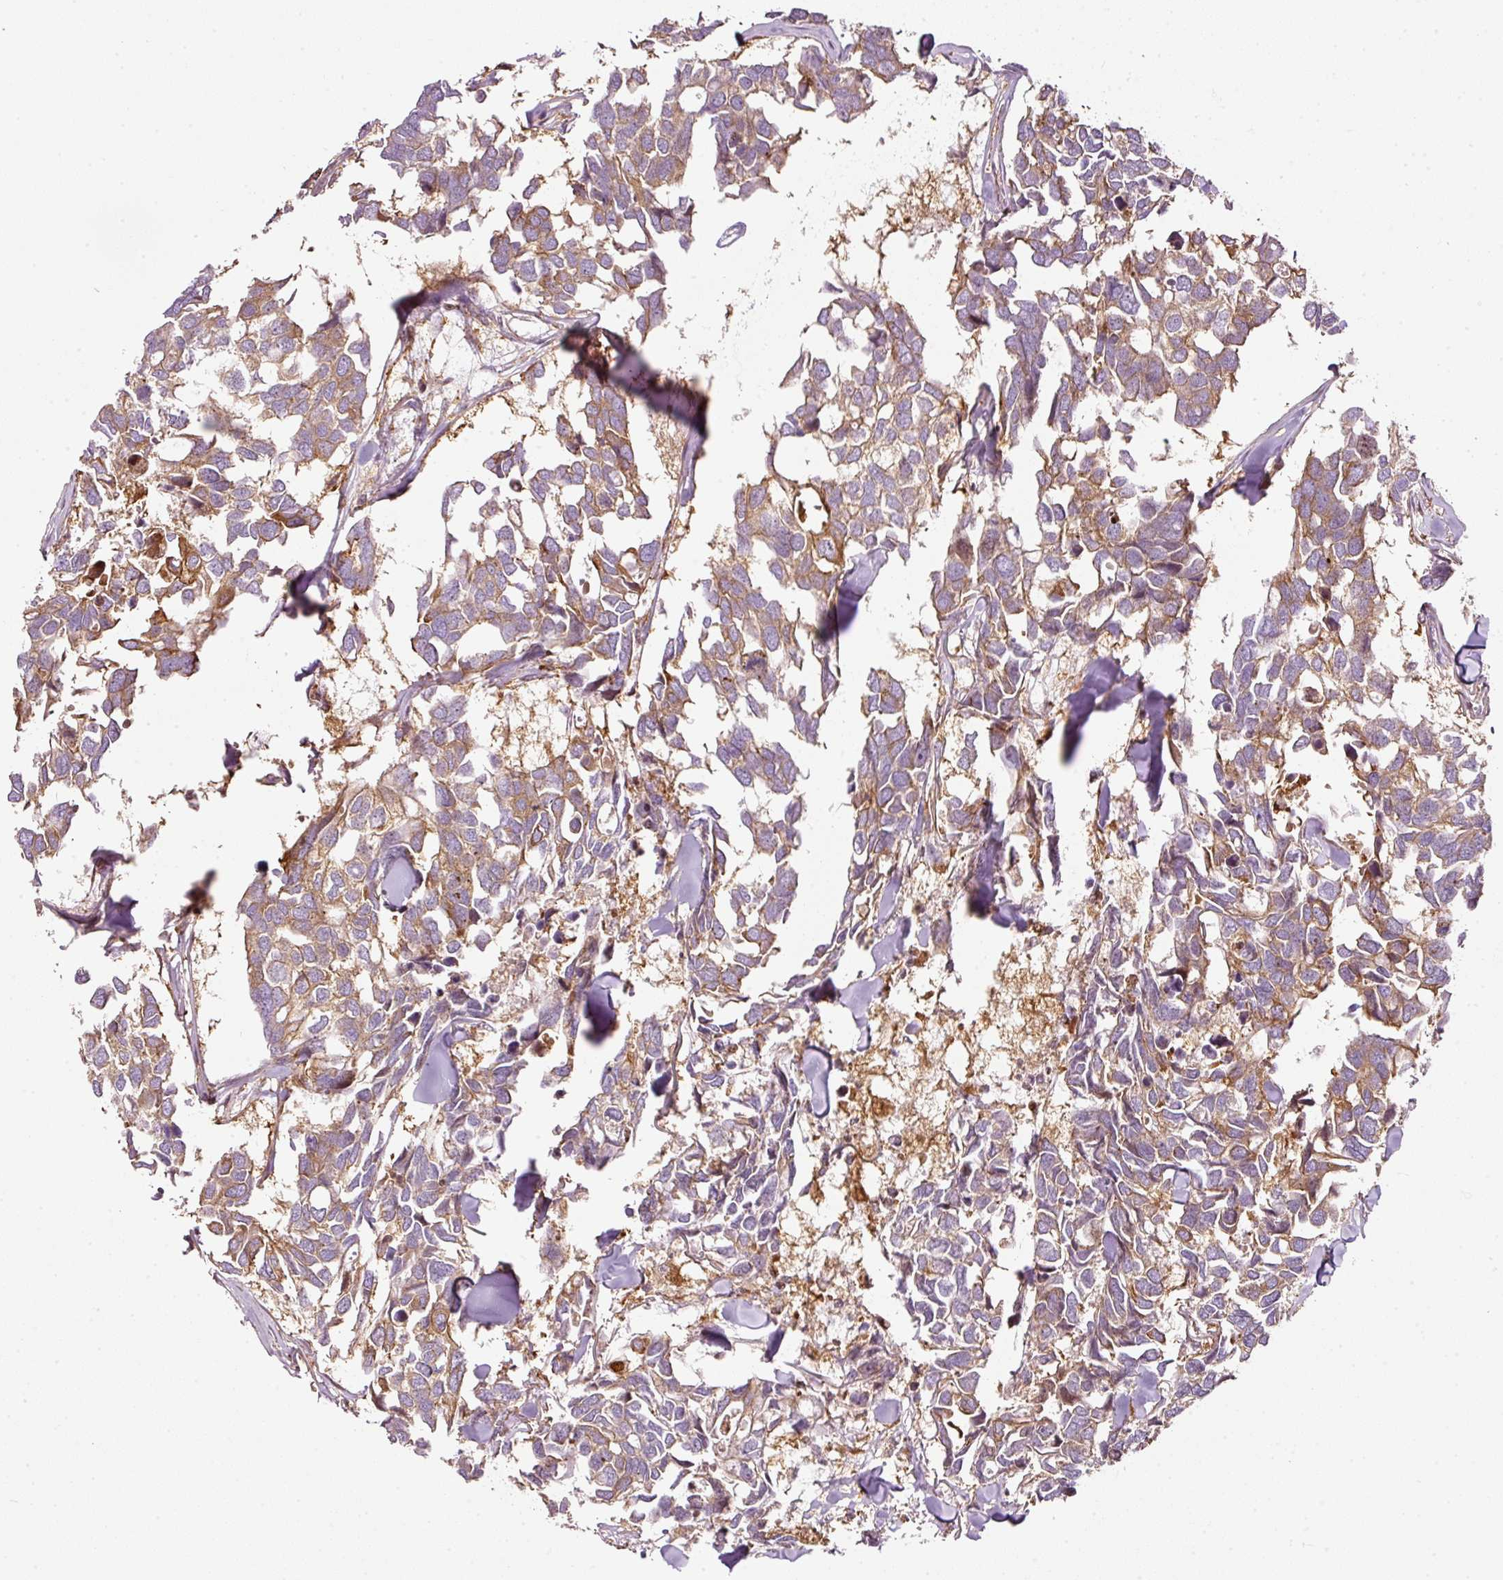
{"staining": {"intensity": "moderate", "quantity": "25%-75%", "location": "cytoplasmic/membranous"}, "tissue": "breast cancer", "cell_type": "Tumor cells", "image_type": "cancer", "snomed": [{"axis": "morphology", "description": "Duct carcinoma"}, {"axis": "topography", "description": "Breast"}], "caption": "Breast cancer (intraductal carcinoma) stained with a protein marker exhibits moderate staining in tumor cells.", "gene": "SCNM1", "patient": {"sex": "female", "age": 83}}